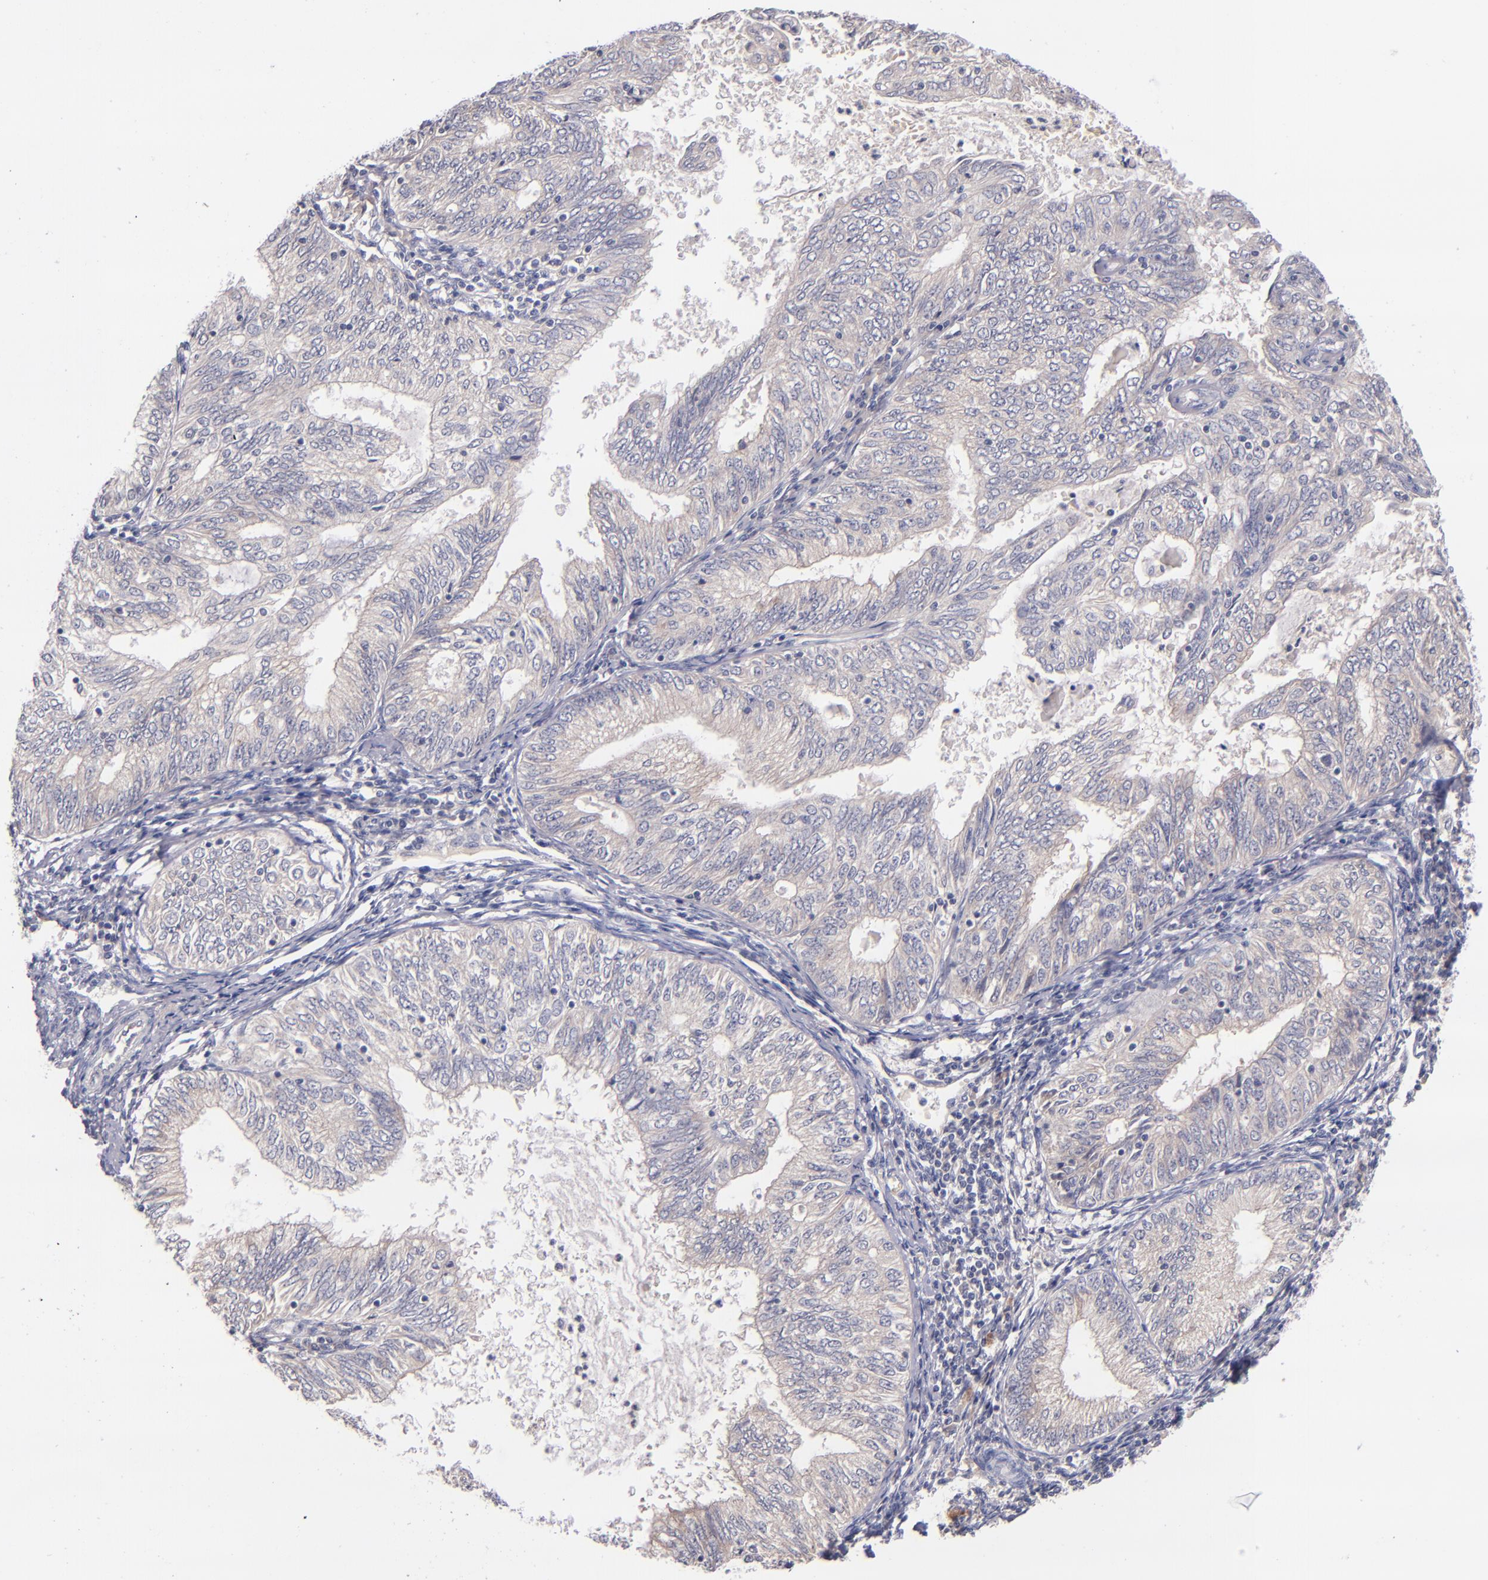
{"staining": {"intensity": "weak", "quantity": "25%-75%", "location": "cytoplasmic/membranous"}, "tissue": "endometrial cancer", "cell_type": "Tumor cells", "image_type": "cancer", "snomed": [{"axis": "morphology", "description": "Adenocarcinoma, NOS"}, {"axis": "topography", "description": "Endometrium"}], "caption": "This histopathology image exhibits endometrial adenocarcinoma stained with immunohistochemistry to label a protein in brown. The cytoplasmic/membranous of tumor cells show weak positivity for the protein. Nuclei are counter-stained blue.", "gene": "TSC2", "patient": {"sex": "female", "age": 69}}